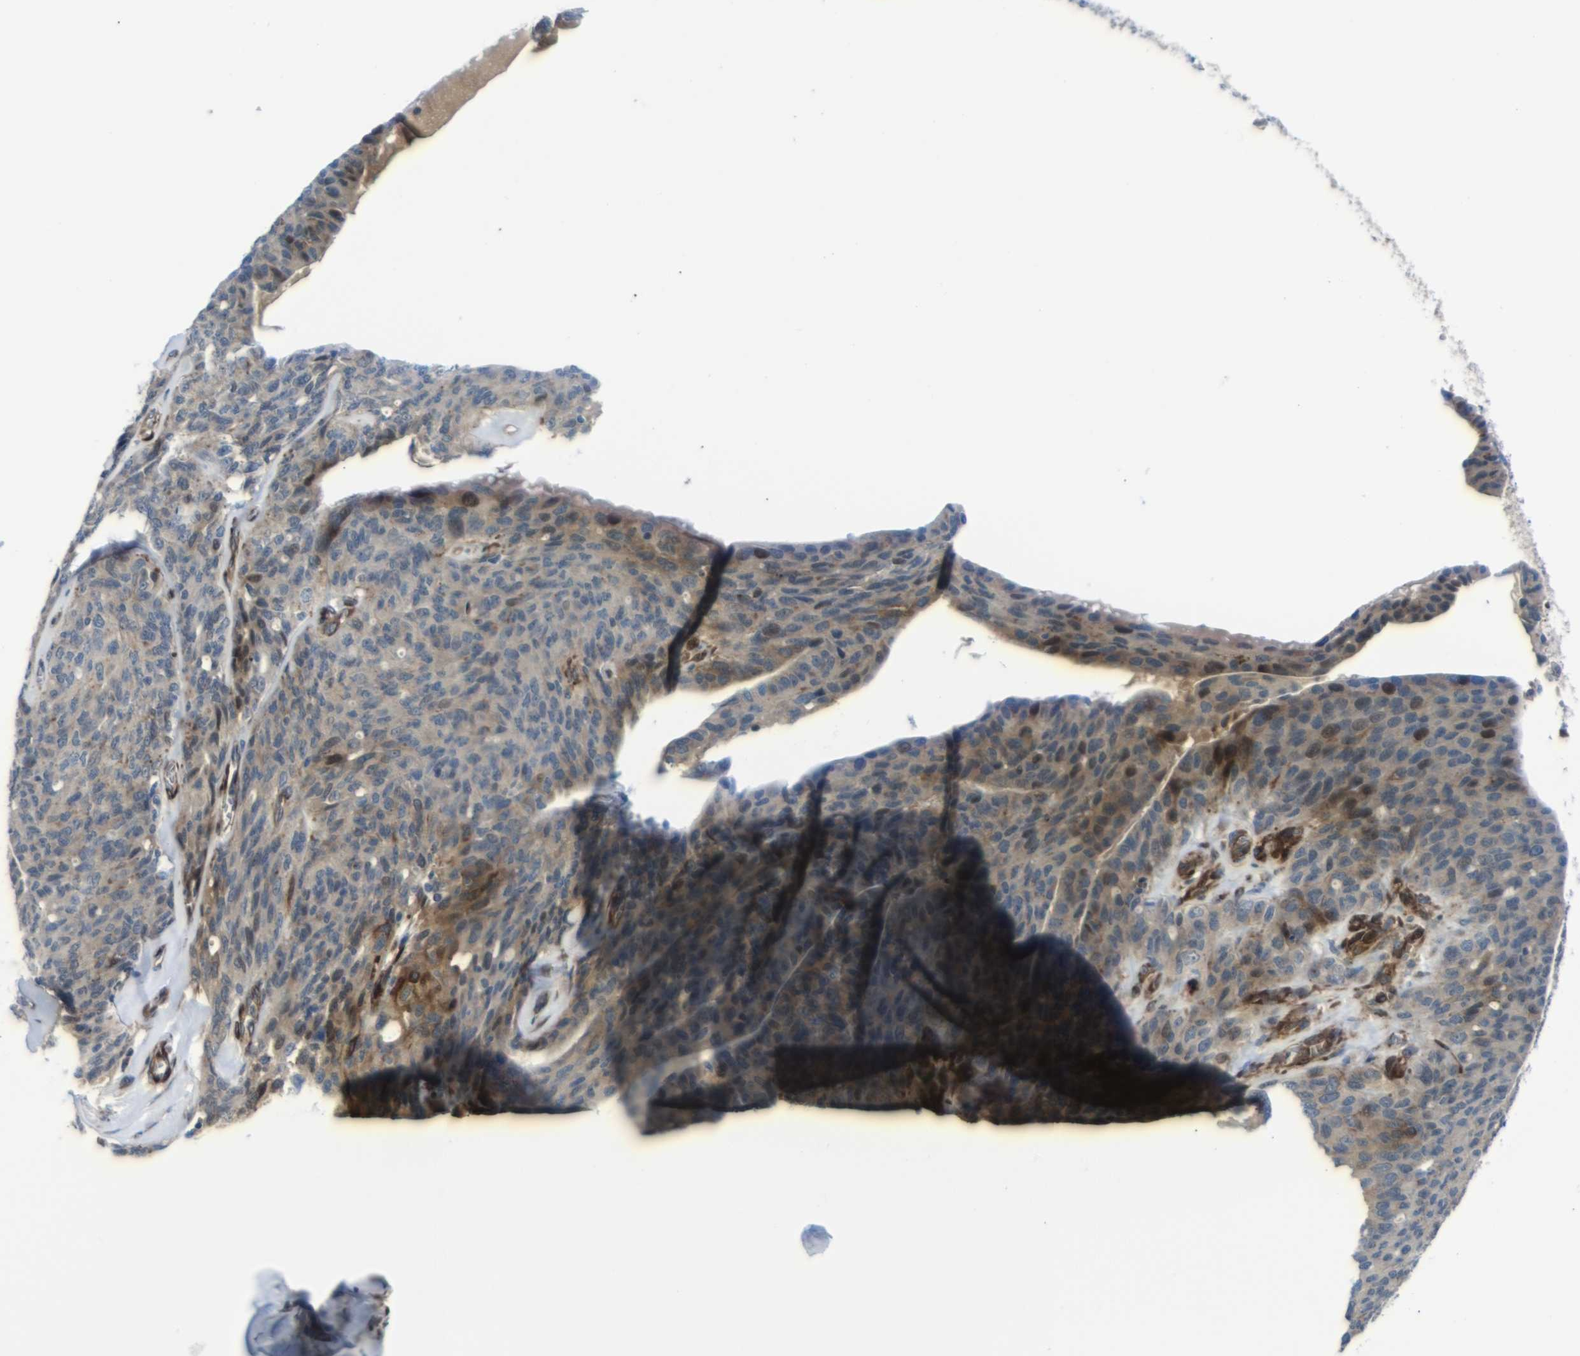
{"staining": {"intensity": "moderate", "quantity": ">75%", "location": "cytoplasmic/membranous,nuclear"}, "tissue": "ovarian cancer", "cell_type": "Tumor cells", "image_type": "cancer", "snomed": [{"axis": "morphology", "description": "Carcinoma, endometroid"}, {"axis": "topography", "description": "Ovary"}], "caption": "The immunohistochemical stain highlights moderate cytoplasmic/membranous and nuclear staining in tumor cells of ovarian cancer tissue.", "gene": "PARP14", "patient": {"sex": "female", "age": 60}}